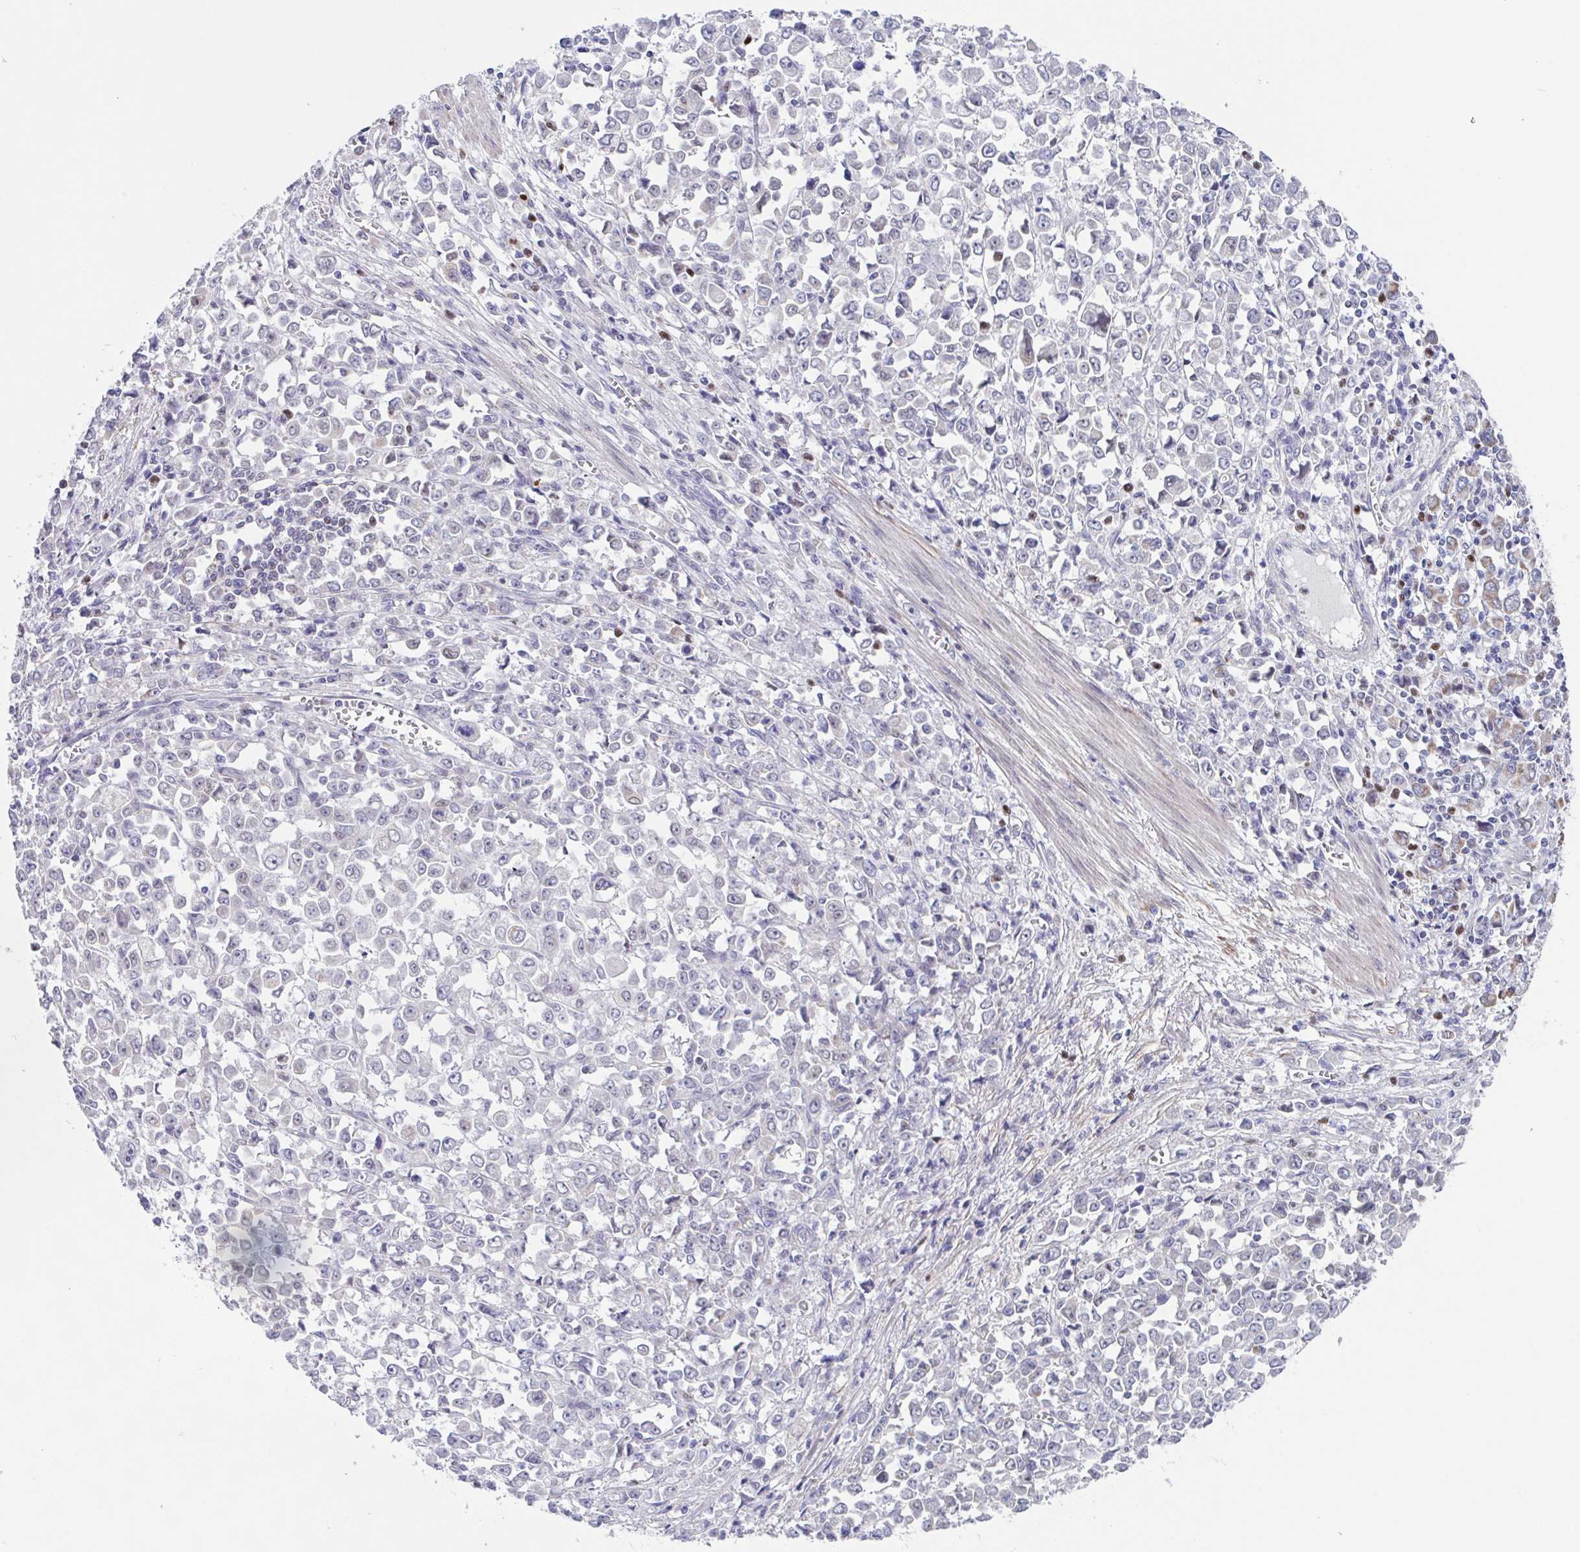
{"staining": {"intensity": "negative", "quantity": "none", "location": "none"}, "tissue": "stomach cancer", "cell_type": "Tumor cells", "image_type": "cancer", "snomed": [{"axis": "morphology", "description": "Adenocarcinoma, NOS"}, {"axis": "topography", "description": "Stomach, upper"}], "caption": "Adenocarcinoma (stomach) stained for a protein using immunohistochemistry (IHC) demonstrates no positivity tumor cells.", "gene": "PBOV1", "patient": {"sex": "male", "age": 70}}